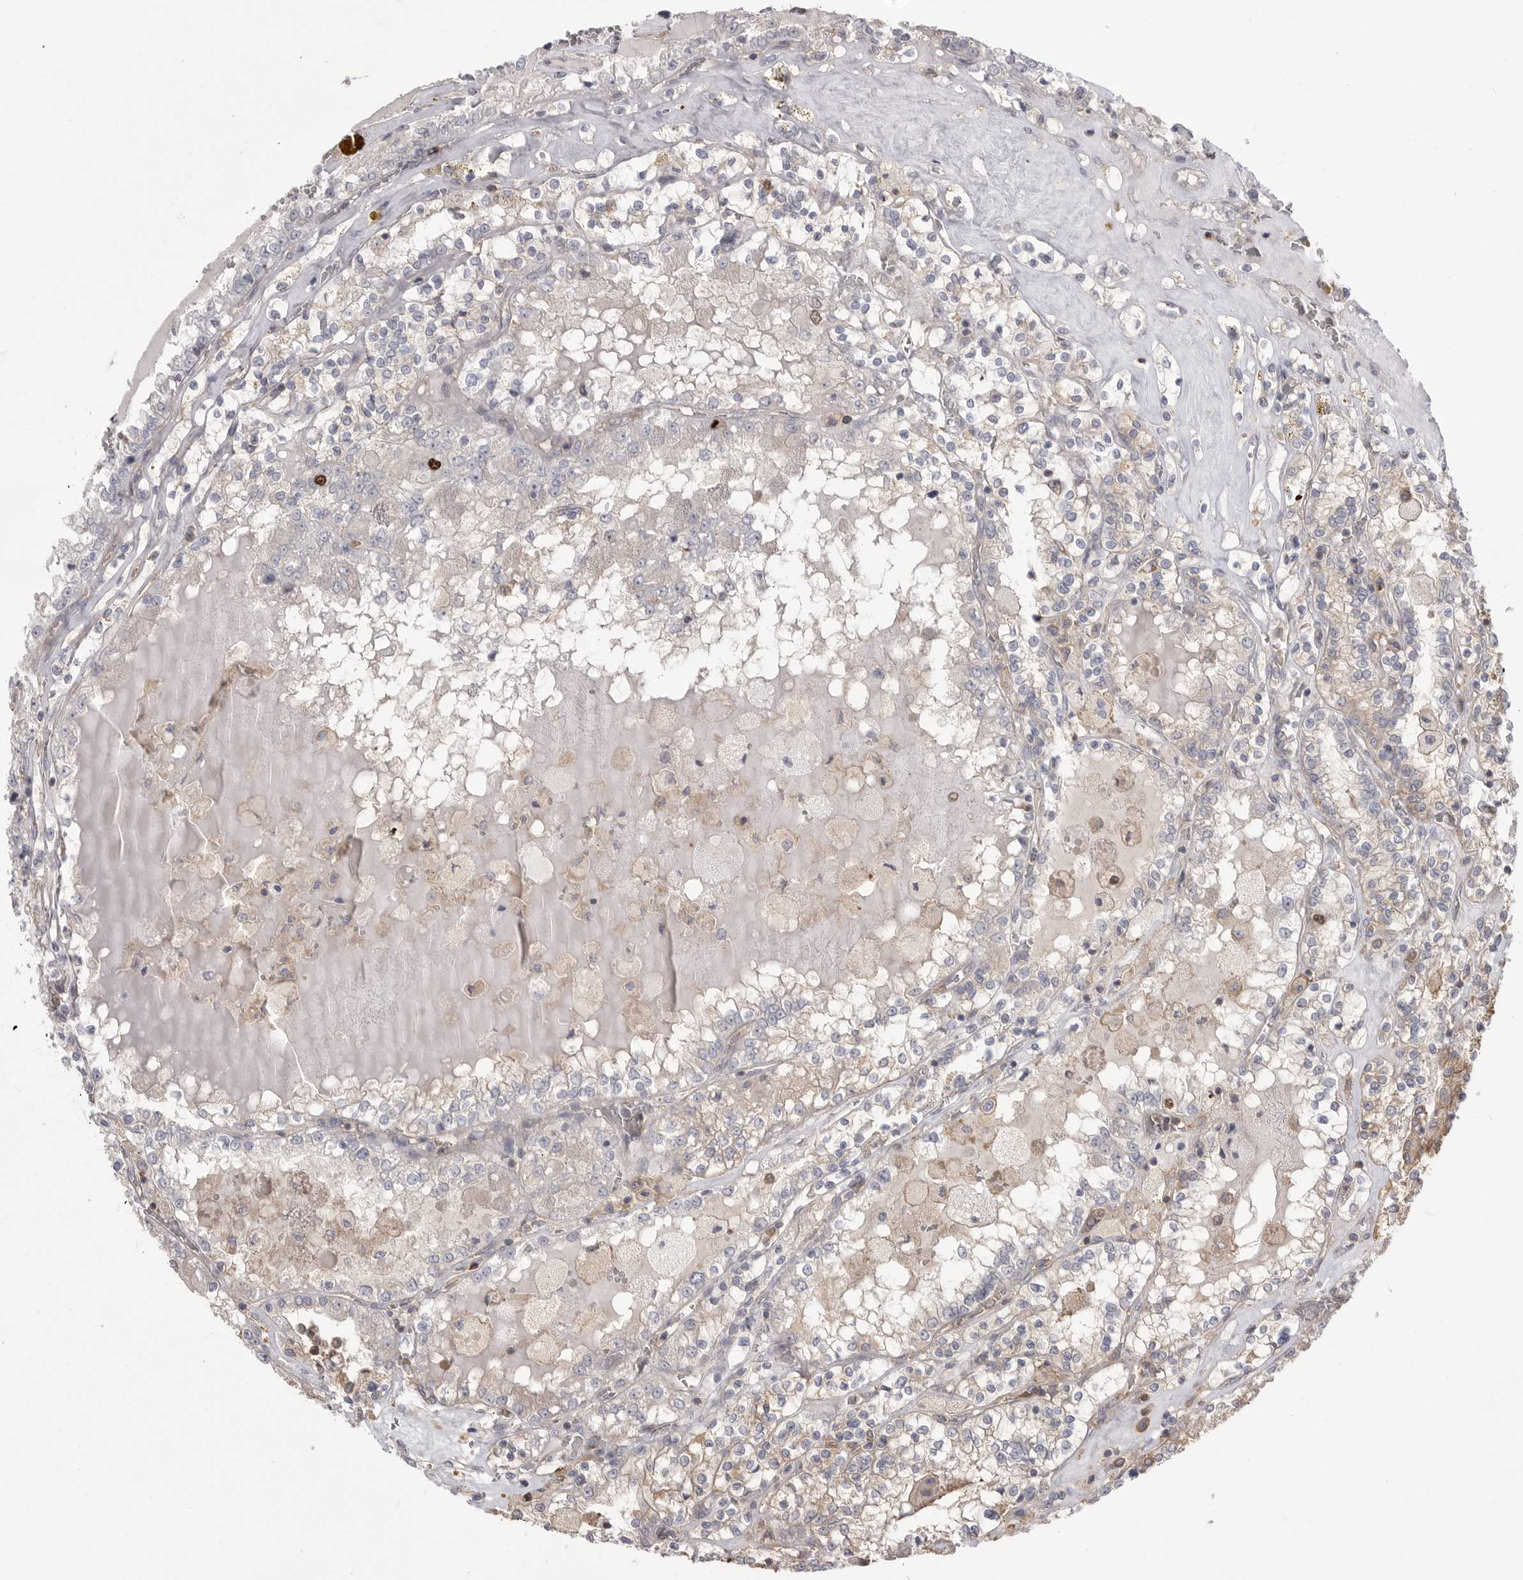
{"staining": {"intensity": "moderate", "quantity": "<25%", "location": "nuclear"}, "tissue": "renal cancer", "cell_type": "Tumor cells", "image_type": "cancer", "snomed": [{"axis": "morphology", "description": "Adenocarcinoma, NOS"}, {"axis": "topography", "description": "Kidney"}], "caption": "The histopathology image displays a brown stain indicating the presence of a protein in the nuclear of tumor cells in renal cancer (adenocarcinoma).", "gene": "TOP2A", "patient": {"sex": "female", "age": 56}}